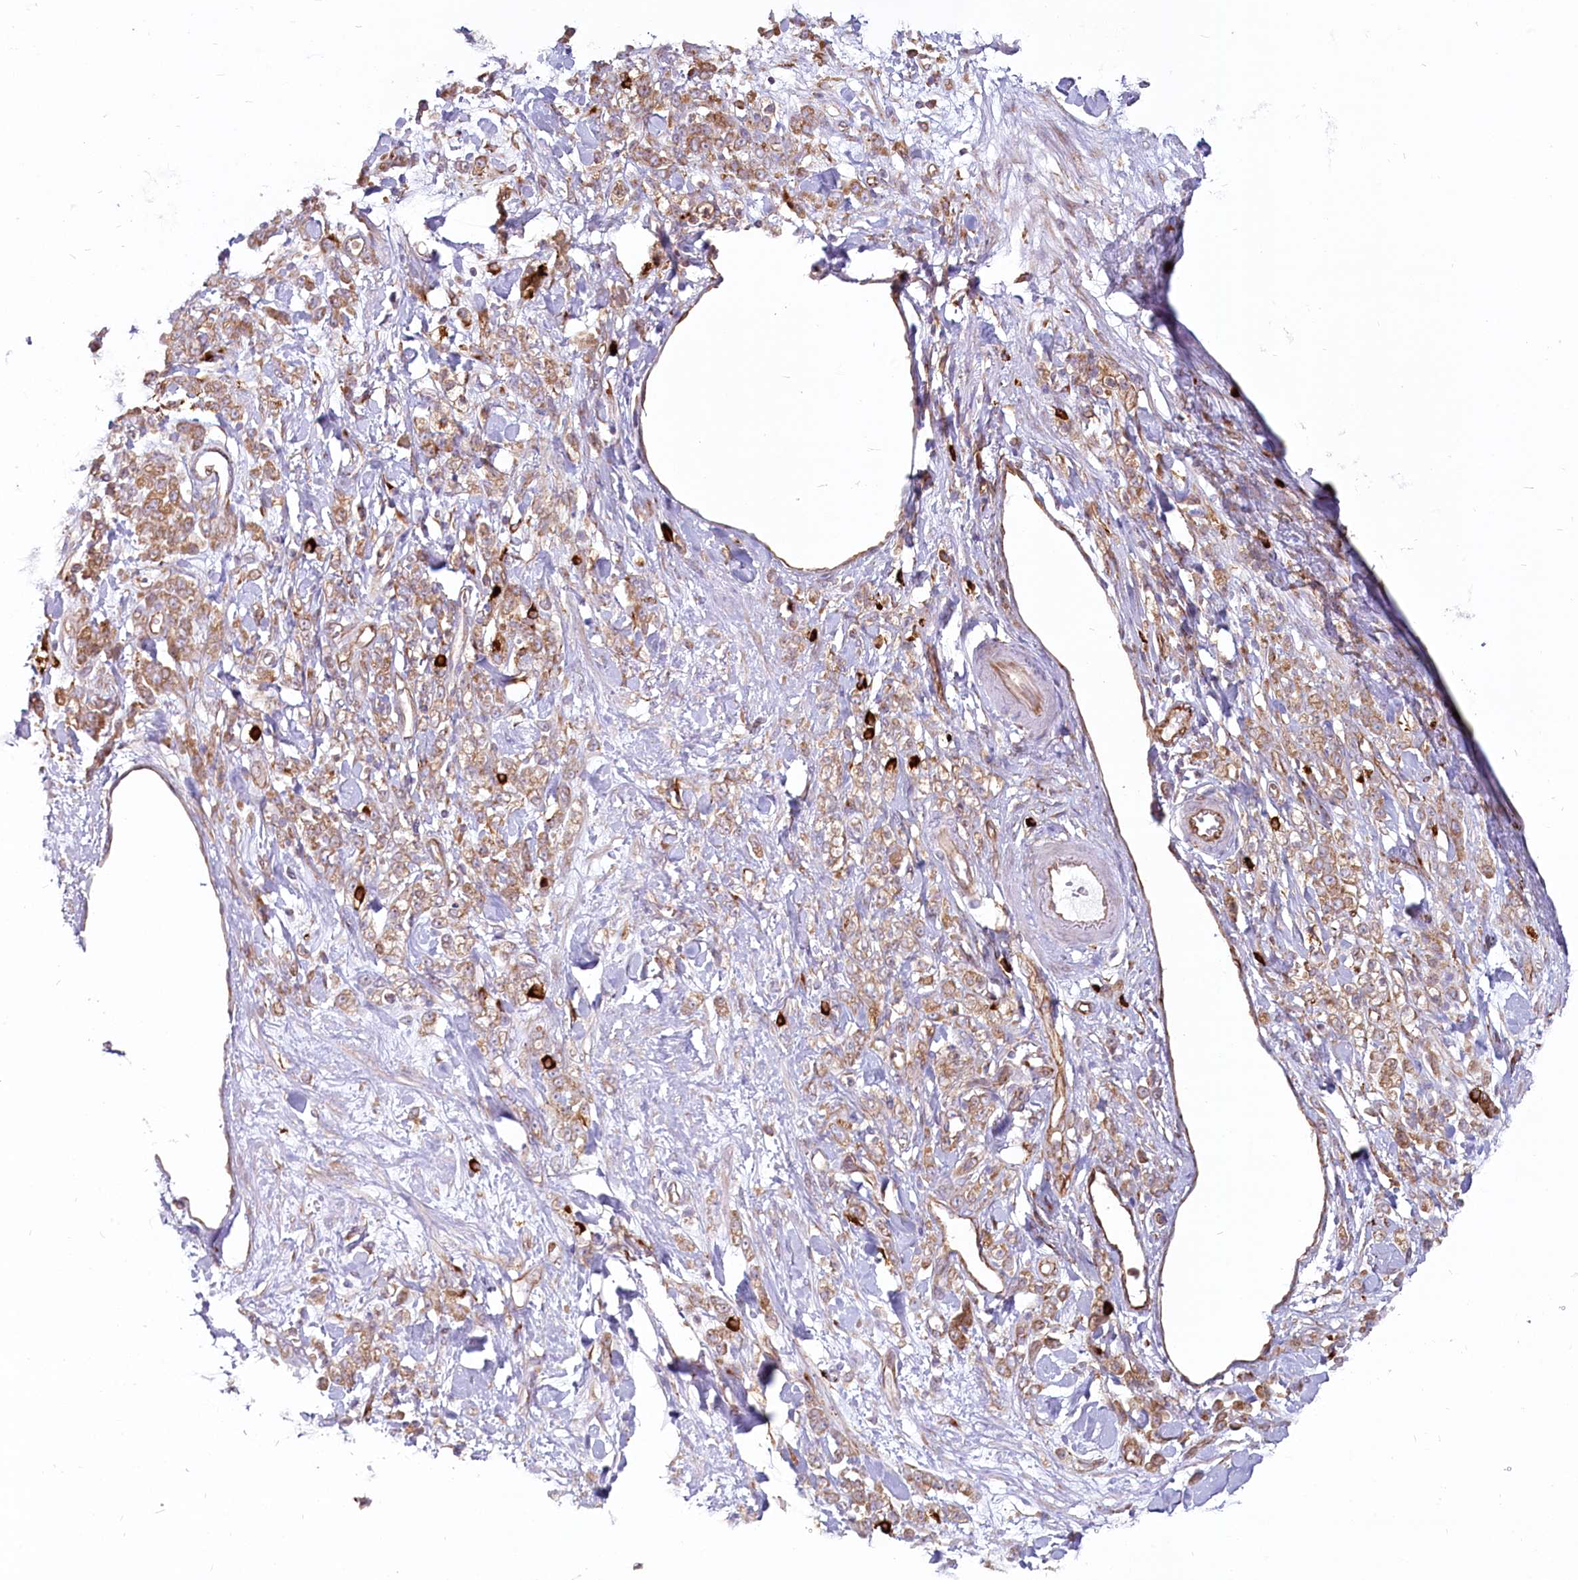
{"staining": {"intensity": "moderate", "quantity": ">75%", "location": "cytoplasmic/membranous"}, "tissue": "stomach cancer", "cell_type": "Tumor cells", "image_type": "cancer", "snomed": [{"axis": "morphology", "description": "Normal tissue, NOS"}, {"axis": "morphology", "description": "Adenocarcinoma, NOS"}, {"axis": "topography", "description": "Stomach"}], "caption": "Immunohistochemical staining of adenocarcinoma (stomach) exhibits medium levels of moderate cytoplasmic/membranous protein staining in approximately >75% of tumor cells. (Brightfield microscopy of DAB IHC at high magnification).", "gene": "HARS2", "patient": {"sex": "male", "age": 82}}